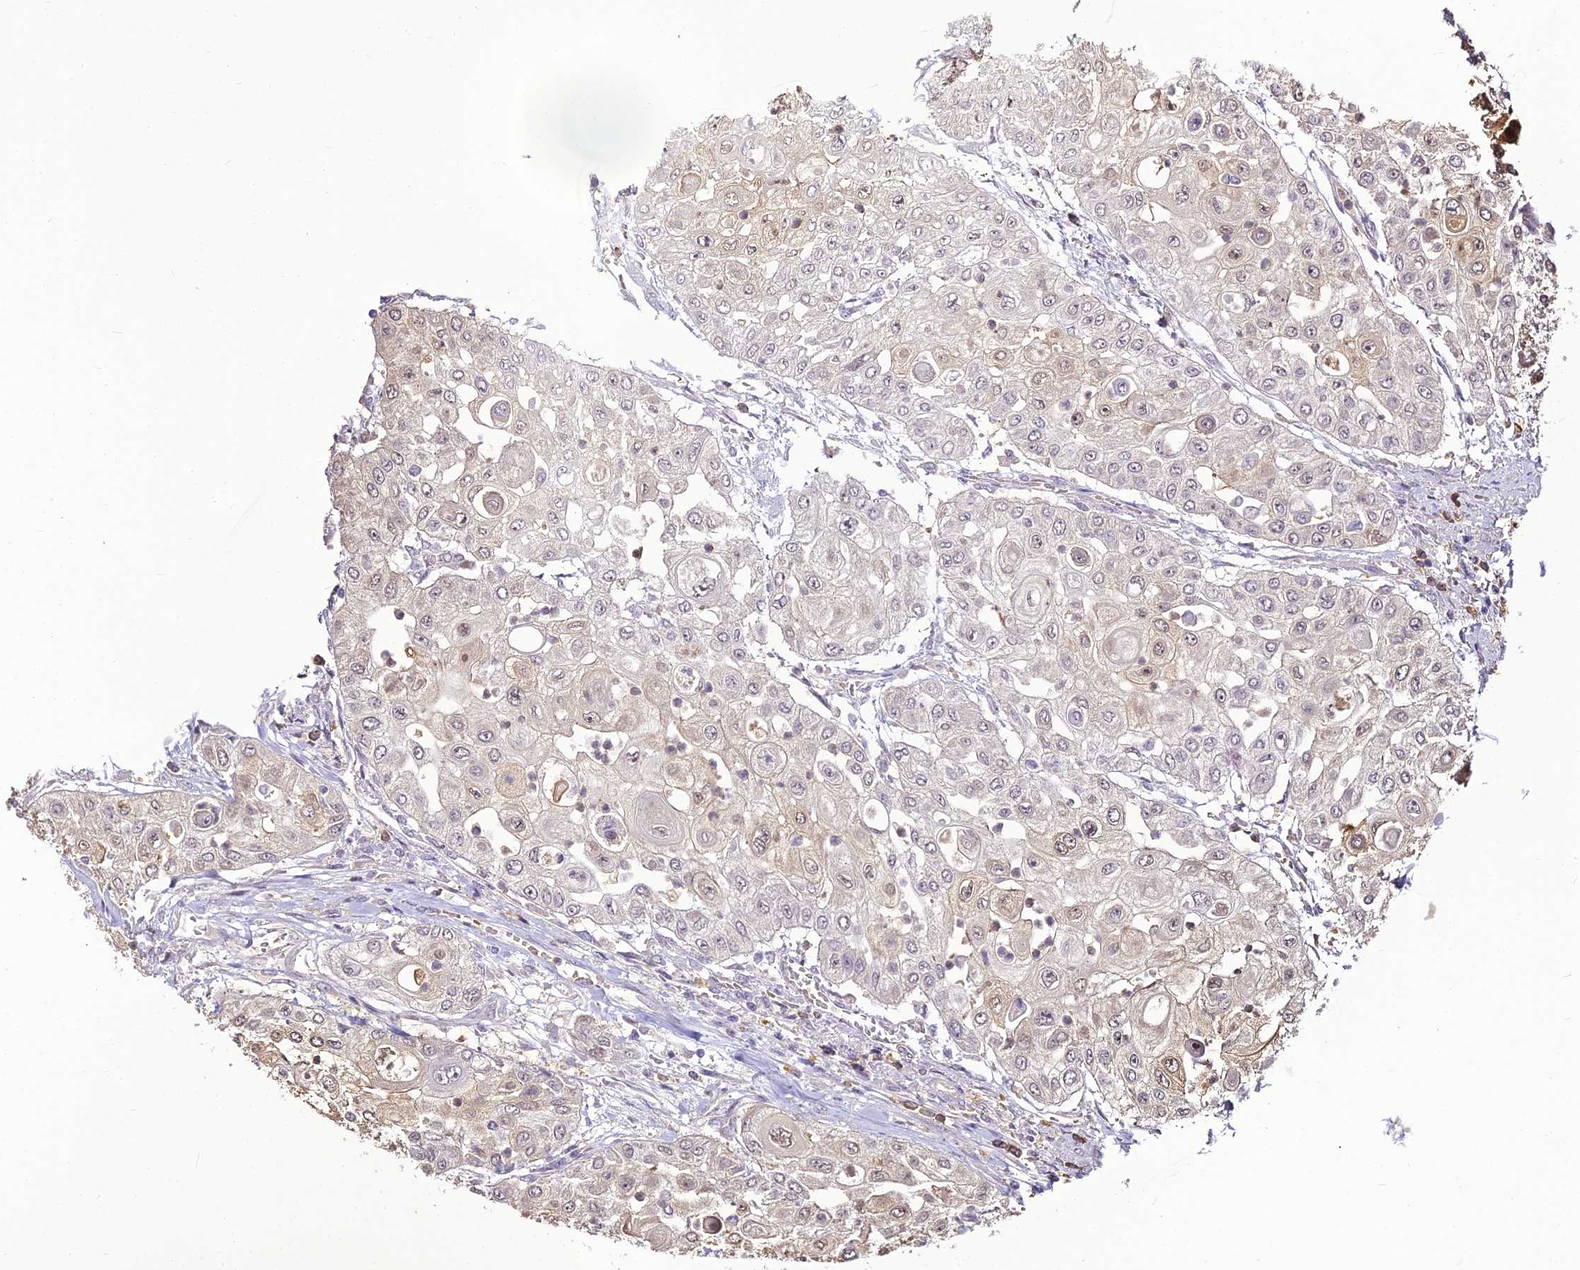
{"staining": {"intensity": "weak", "quantity": "<25%", "location": "cytoplasmic/membranous,nuclear"}, "tissue": "urothelial cancer", "cell_type": "Tumor cells", "image_type": "cancer", "snomed": [{"axis": "morphology", "description": "Urothelial carcinoma, High grade"}, {"axis": "topography", "description": "Urinary bladder"}], "caption": "High power microscopy histopathology image of an immunohistochemistry (IHC) image of urothelial cancer, revealing no significant staining in tumor cells.", "gene": "BCDIN3D", "patient": {"sex": "female", "age": 79}}